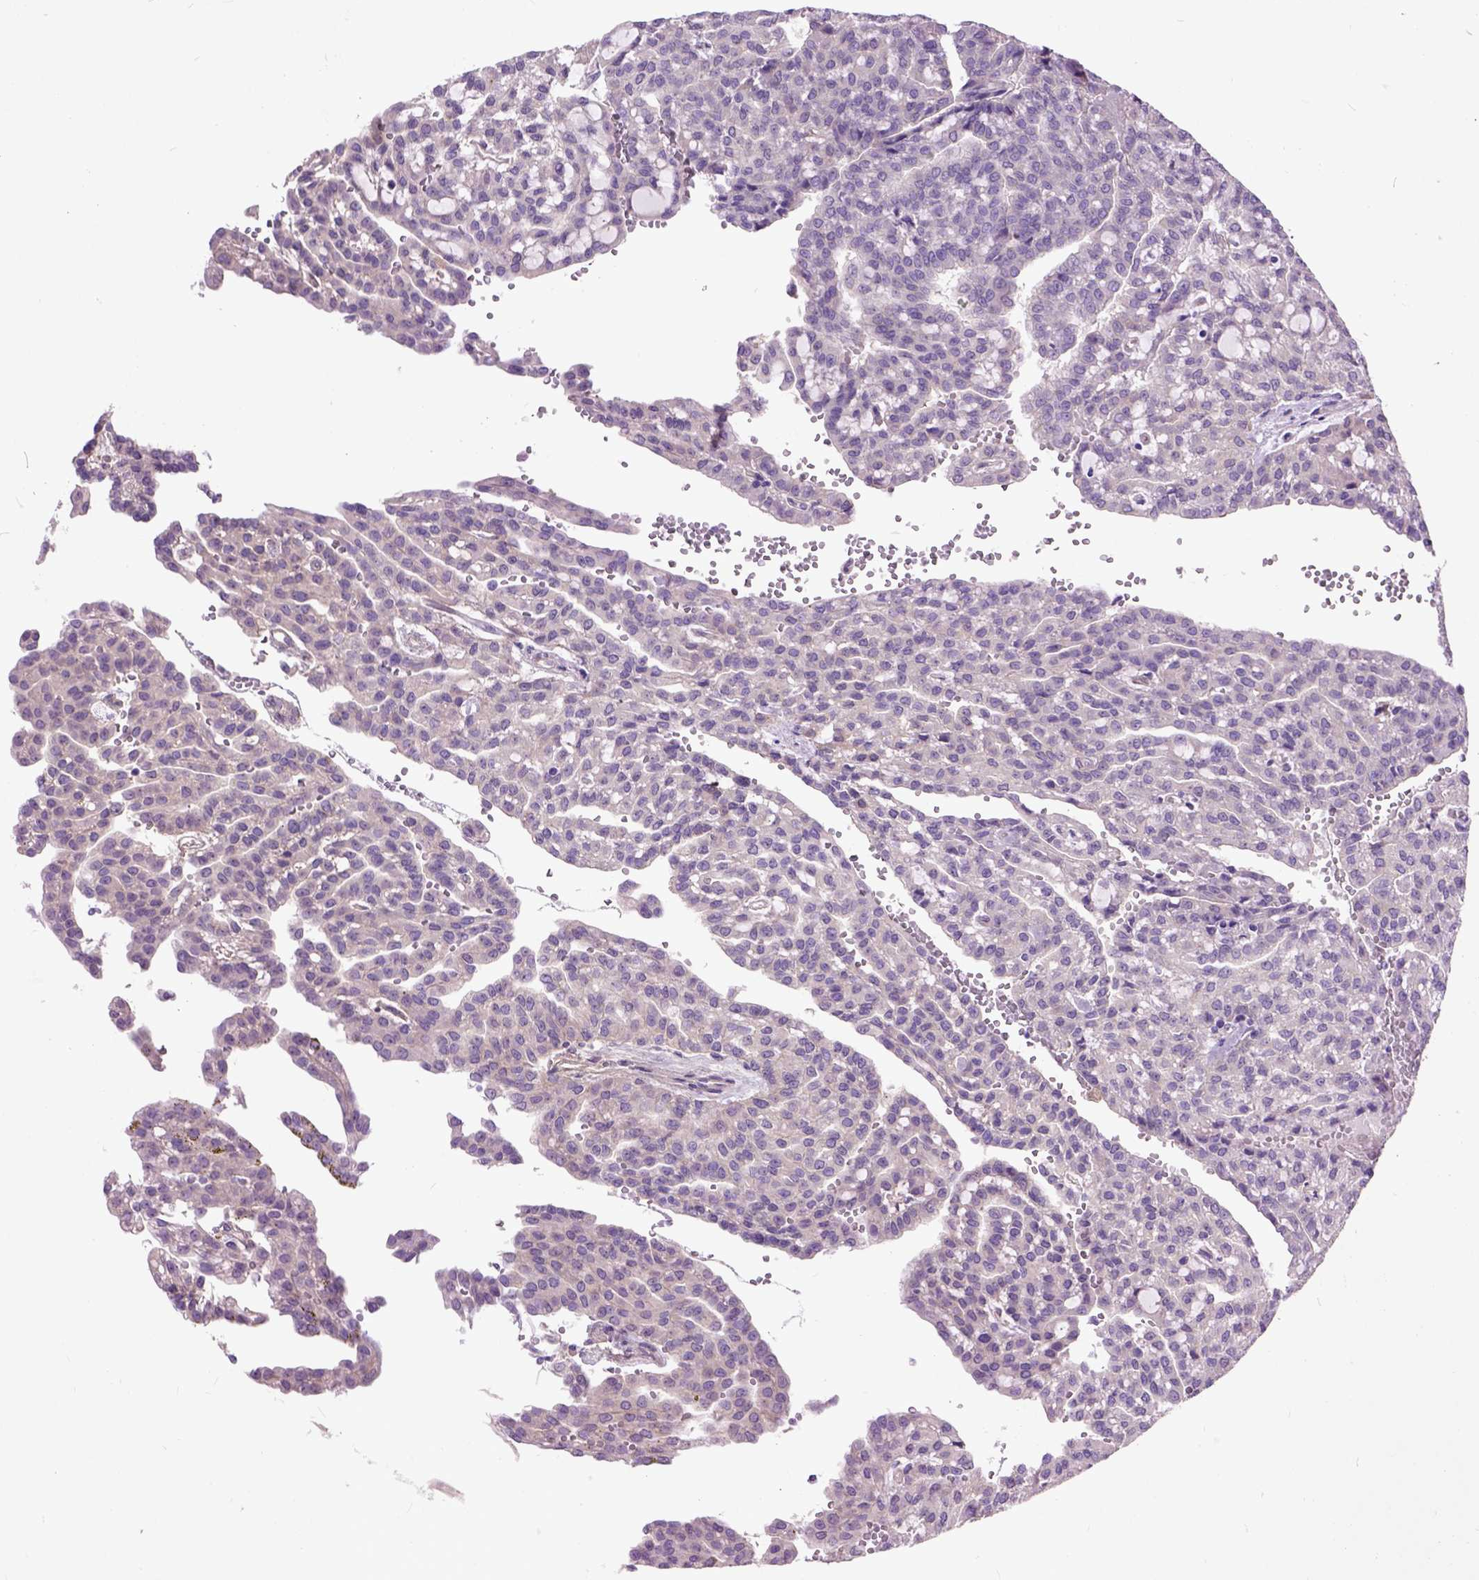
{"staining": {"intensity": "negative", "quantity": "none", "location": "none"}, "tissue": "renal cancer", "cell_type": "Tumor cells", "image_type": "cancer", "snomed": [{"axis": "morphology", "description": "Adenocarcinoma, NOS"}, {"axis": "topography", "description": "Kidney"}], "caption": "Protein analysis of adenocarcinoma (renal) exhibits no significant expression in tumor cells.", "gene": "MAPT", "patient": {"sex": "male", "age": 63}}